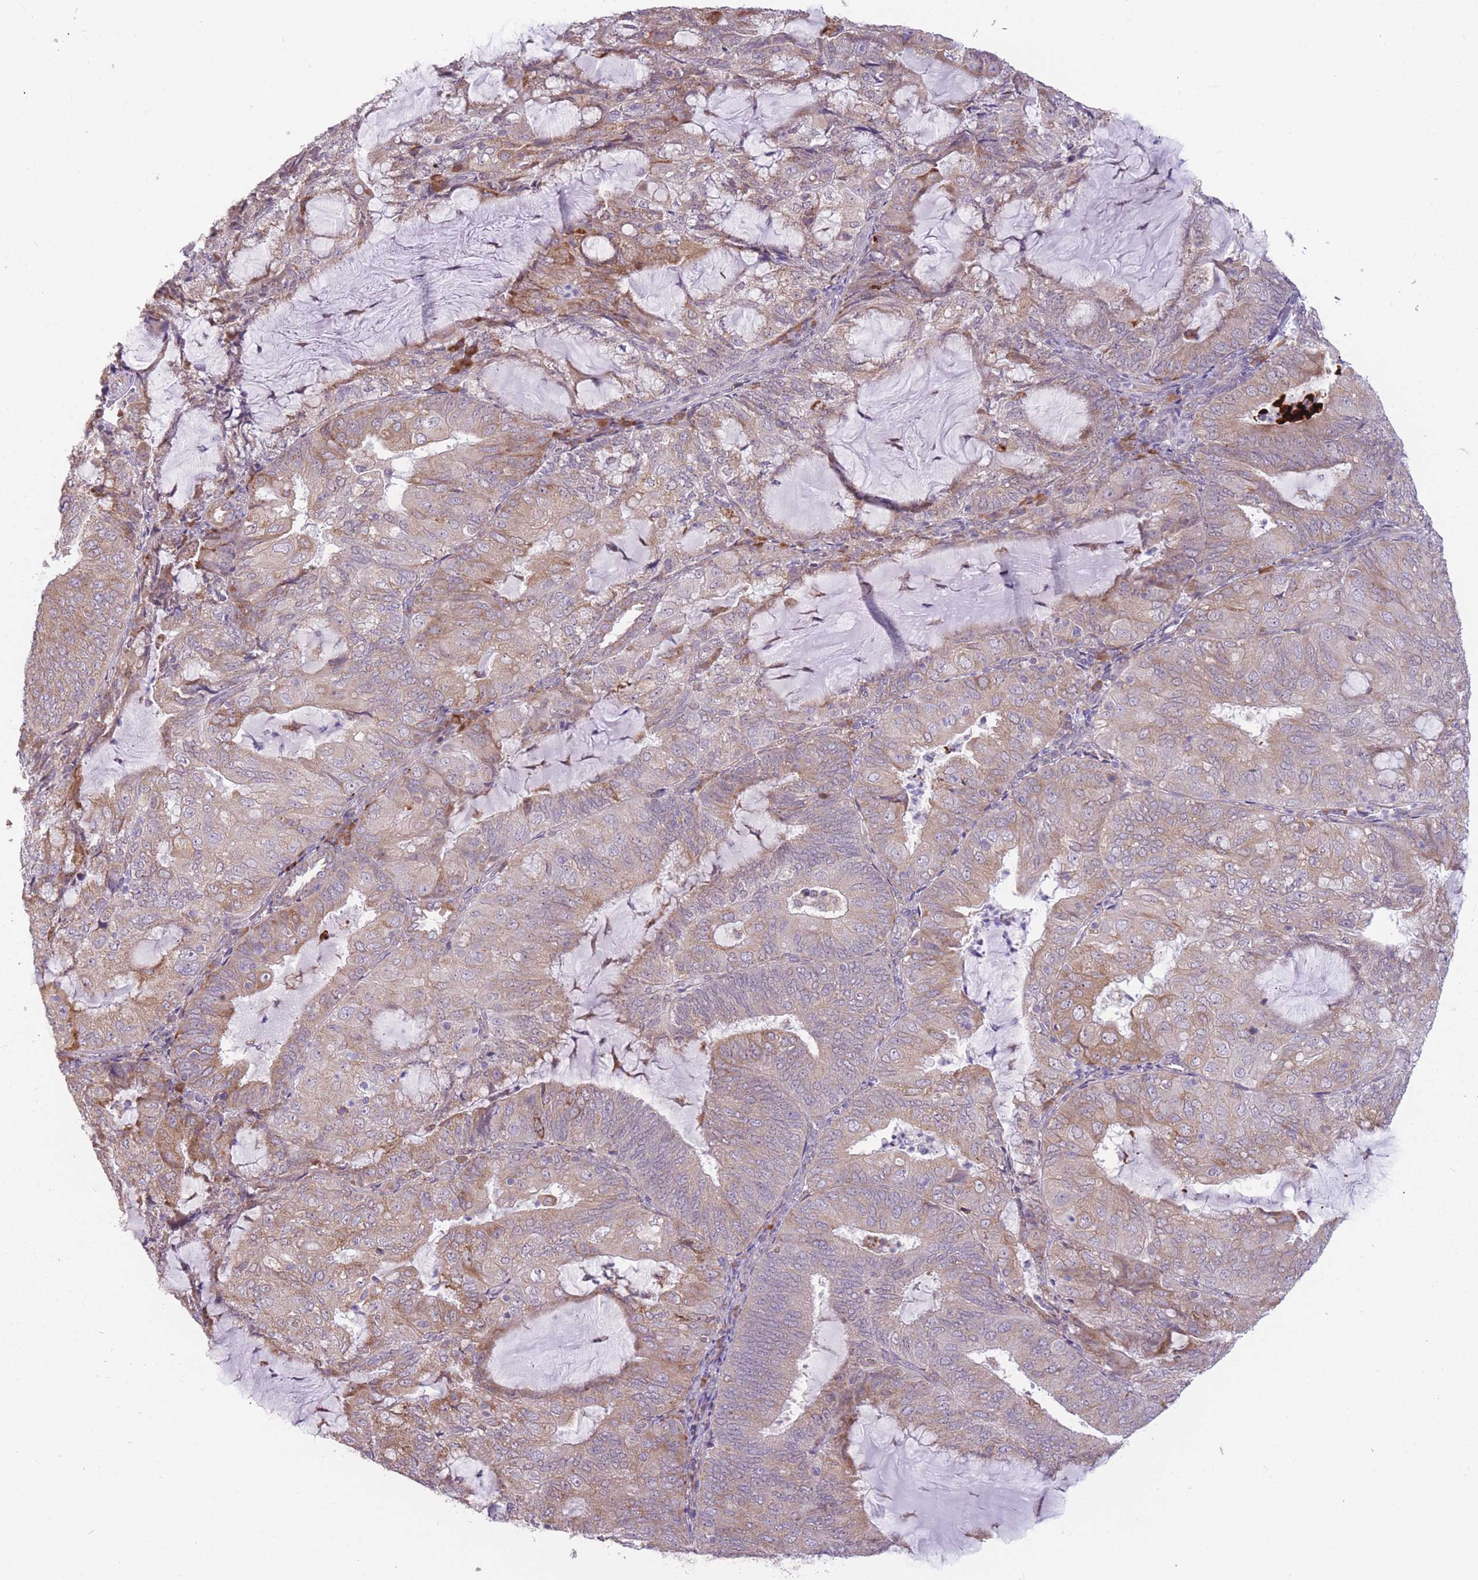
{"staining": {"intensity": "moderate", "quantity": "<25%", "location": "cytoplasmic/membranous"}, "tissue": "endometrial cancer", "cell_type": "Tumor cells", "image_type": "cancer", "snomed": [{"axis": "morphology", "description": "Adenocarcinoma, NOS"}, {"axis": "topography", "description": "Endometrium"}], "caption": "Immunohistochemical staining of human adenocarcinoma (endometrial) displays low levels of moderate cytoplasmic/membranous protein positivity in approximately <25% of tumor cells. Immunohistochemistry stains the protein in brown and the nuclei are stained blue.", "gene": "TRAPPC5", "patient": {"sex": "female", "age": 81}}